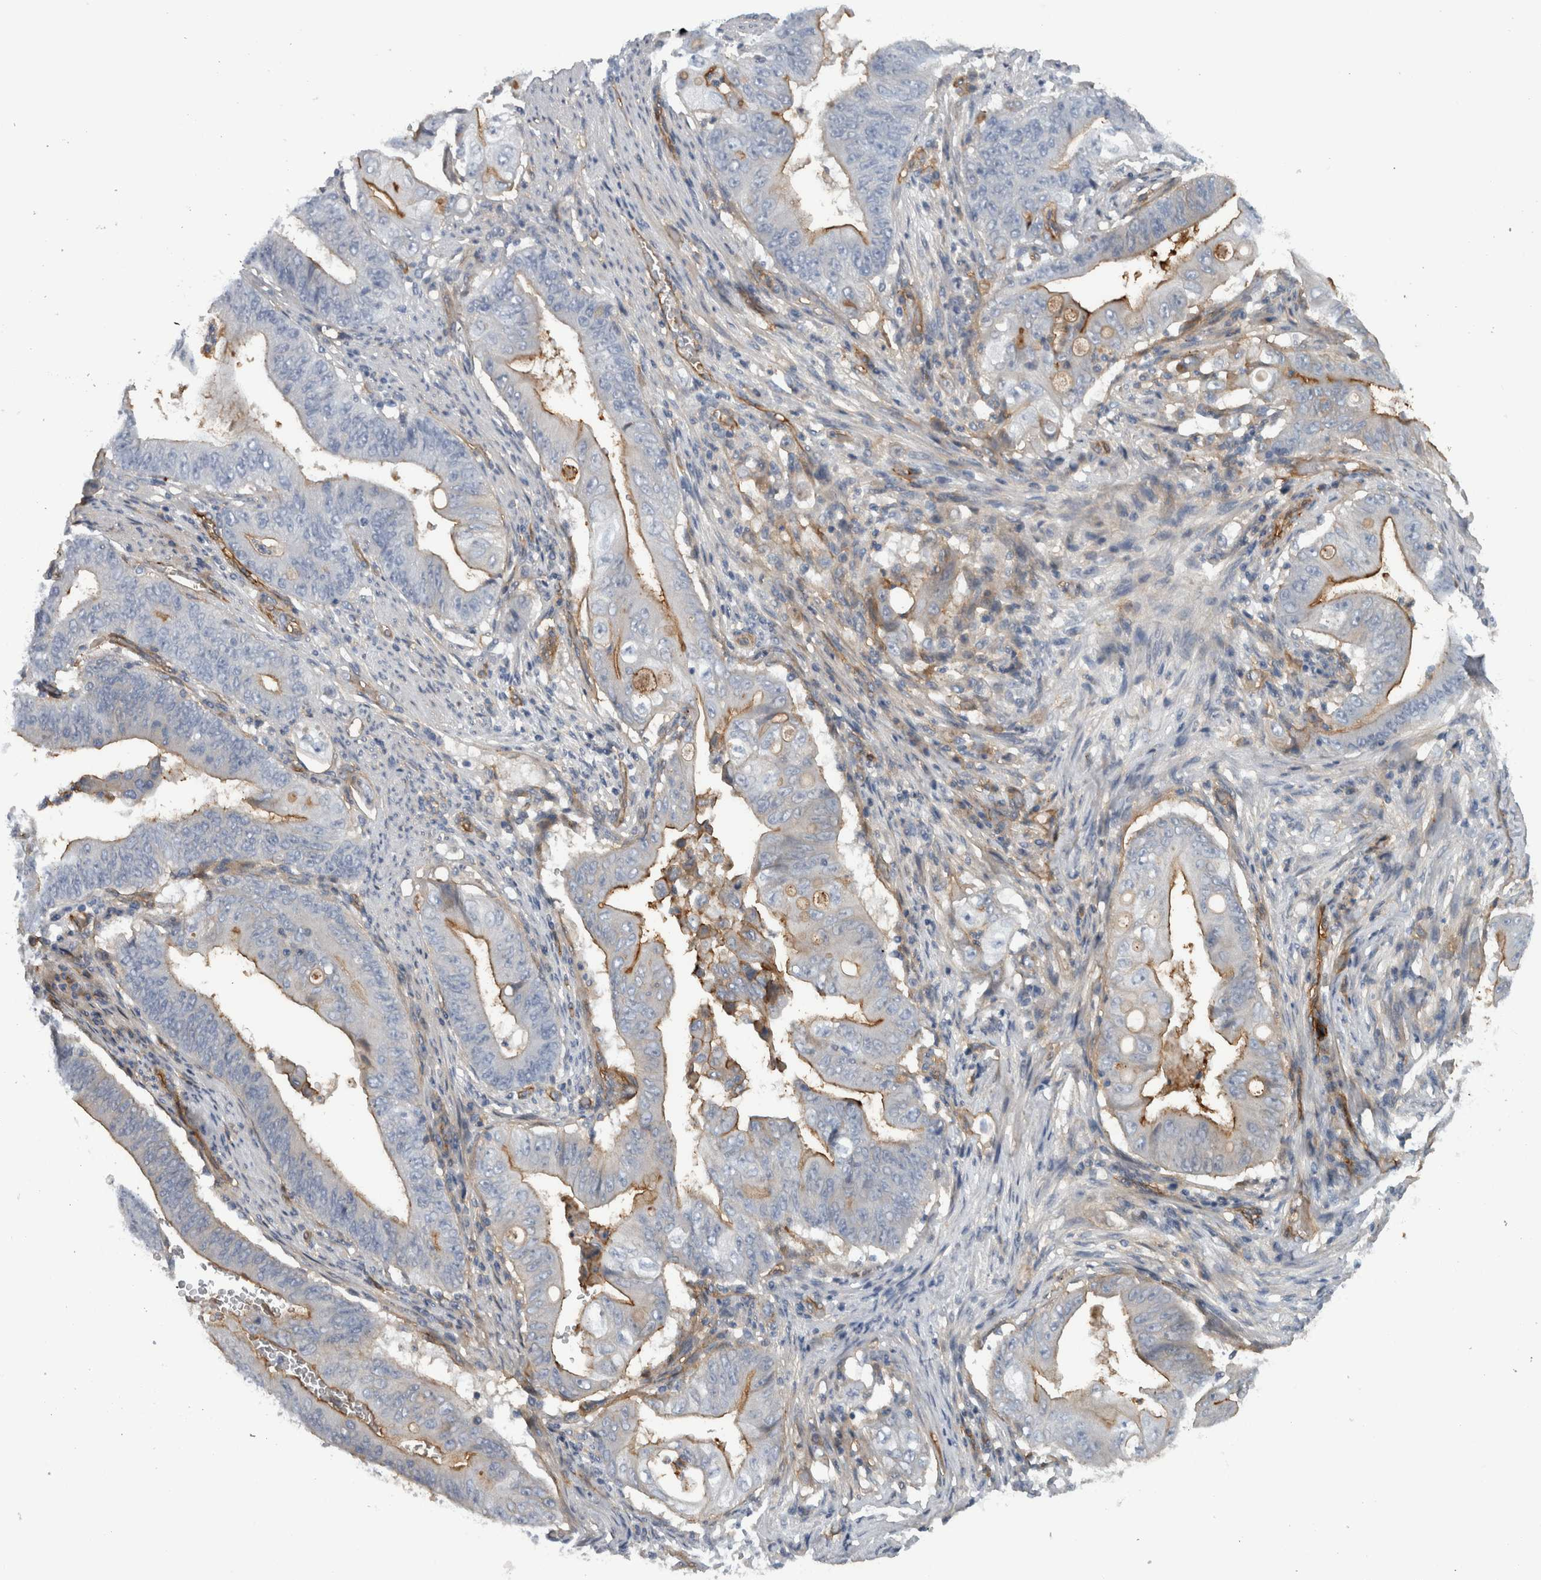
{"staining": {"intensity": "moderate", "quantity": "25%-75%", "location": "cytoplasmic/membranous"}, "tissue": "stomach cancer", "cell_type": "Tumor cells", "image_type": "cancer", "snomed": [{"axis": "morphology", "description": "Adenocarcinoma, NOS"}, {"axis": "topography", "description": "Stomach"}], "caption": "Immunohistochemistry histopathology image of neoplastic tissue: adenocarcinoma (stomach) stained using immunohistochemistry reveals medium levels of moderate protein expression localized specifically in the cytoplasmic/membranous of tumor cells, appearing as a cytoplasmic/membranous brown color.", "gene": "CD59", "patient": {"sex": "female", "age": 73}}